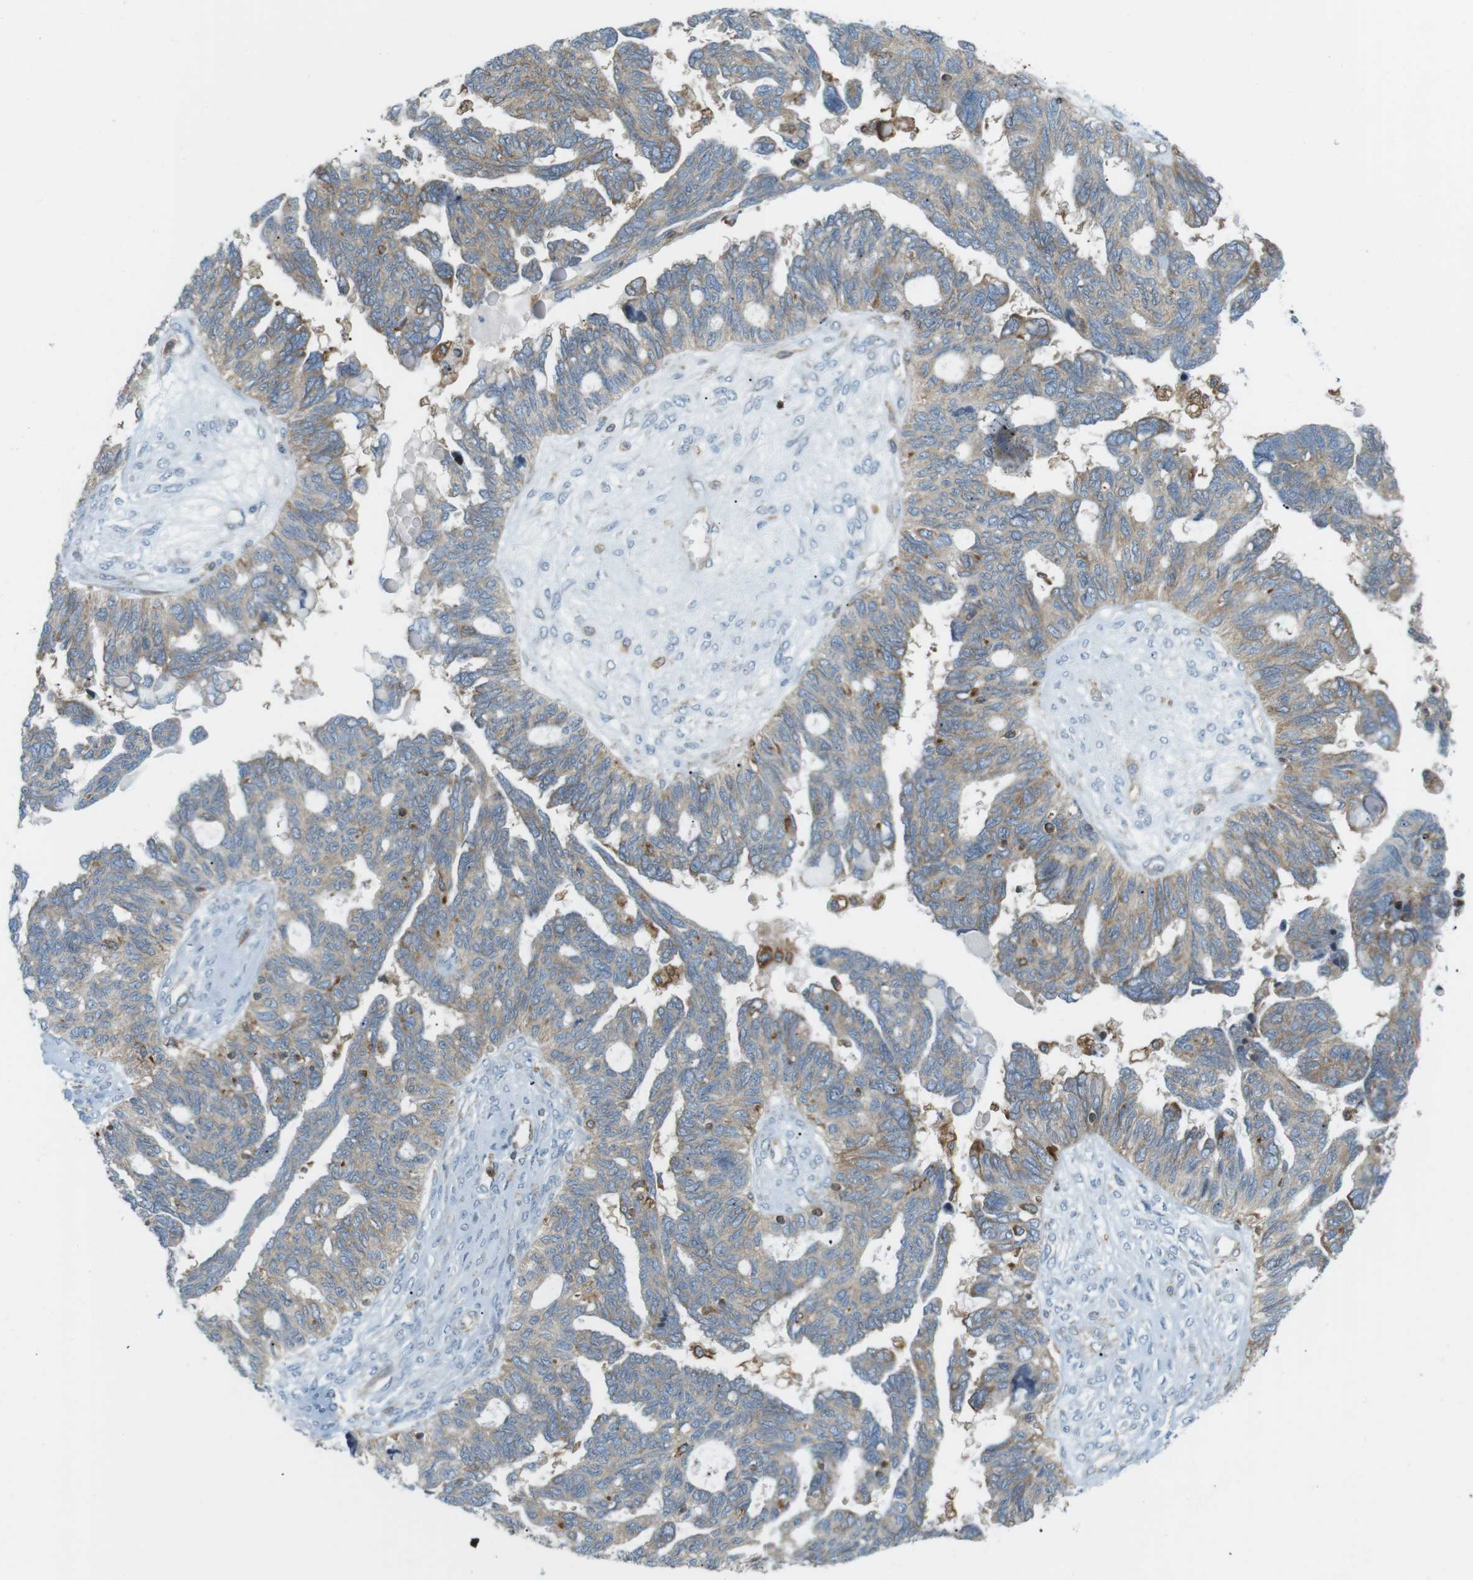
{"staining": {"intensity": "weak", "quantity": "25%-75%", "location": "cytoplasmic/membranous"}, "tissue": "ovarian cancer", "cell_type": "Tumor cells", "image_type": "cancer", "snomed": [{"axis": "morphology", "description": "Cystadenocarcinoma, serous, NOS"}, {"axis": "topography", "description": "Ovary"}], "caption": "Ovarian cancer was stained to show a protein in brown. There is low levels of weak cytoplasmic/membranous staining in about 25%-75% of tumor cells. The staining was performed using DAB (3,3'-diaminobenzidine) to visualize the protein expression in brown, while the nuclei were stained in blue with hematoxylin (Magnification: 20x).", "gene": "FLII", "patient": {"sex": "female", "age": 79}}